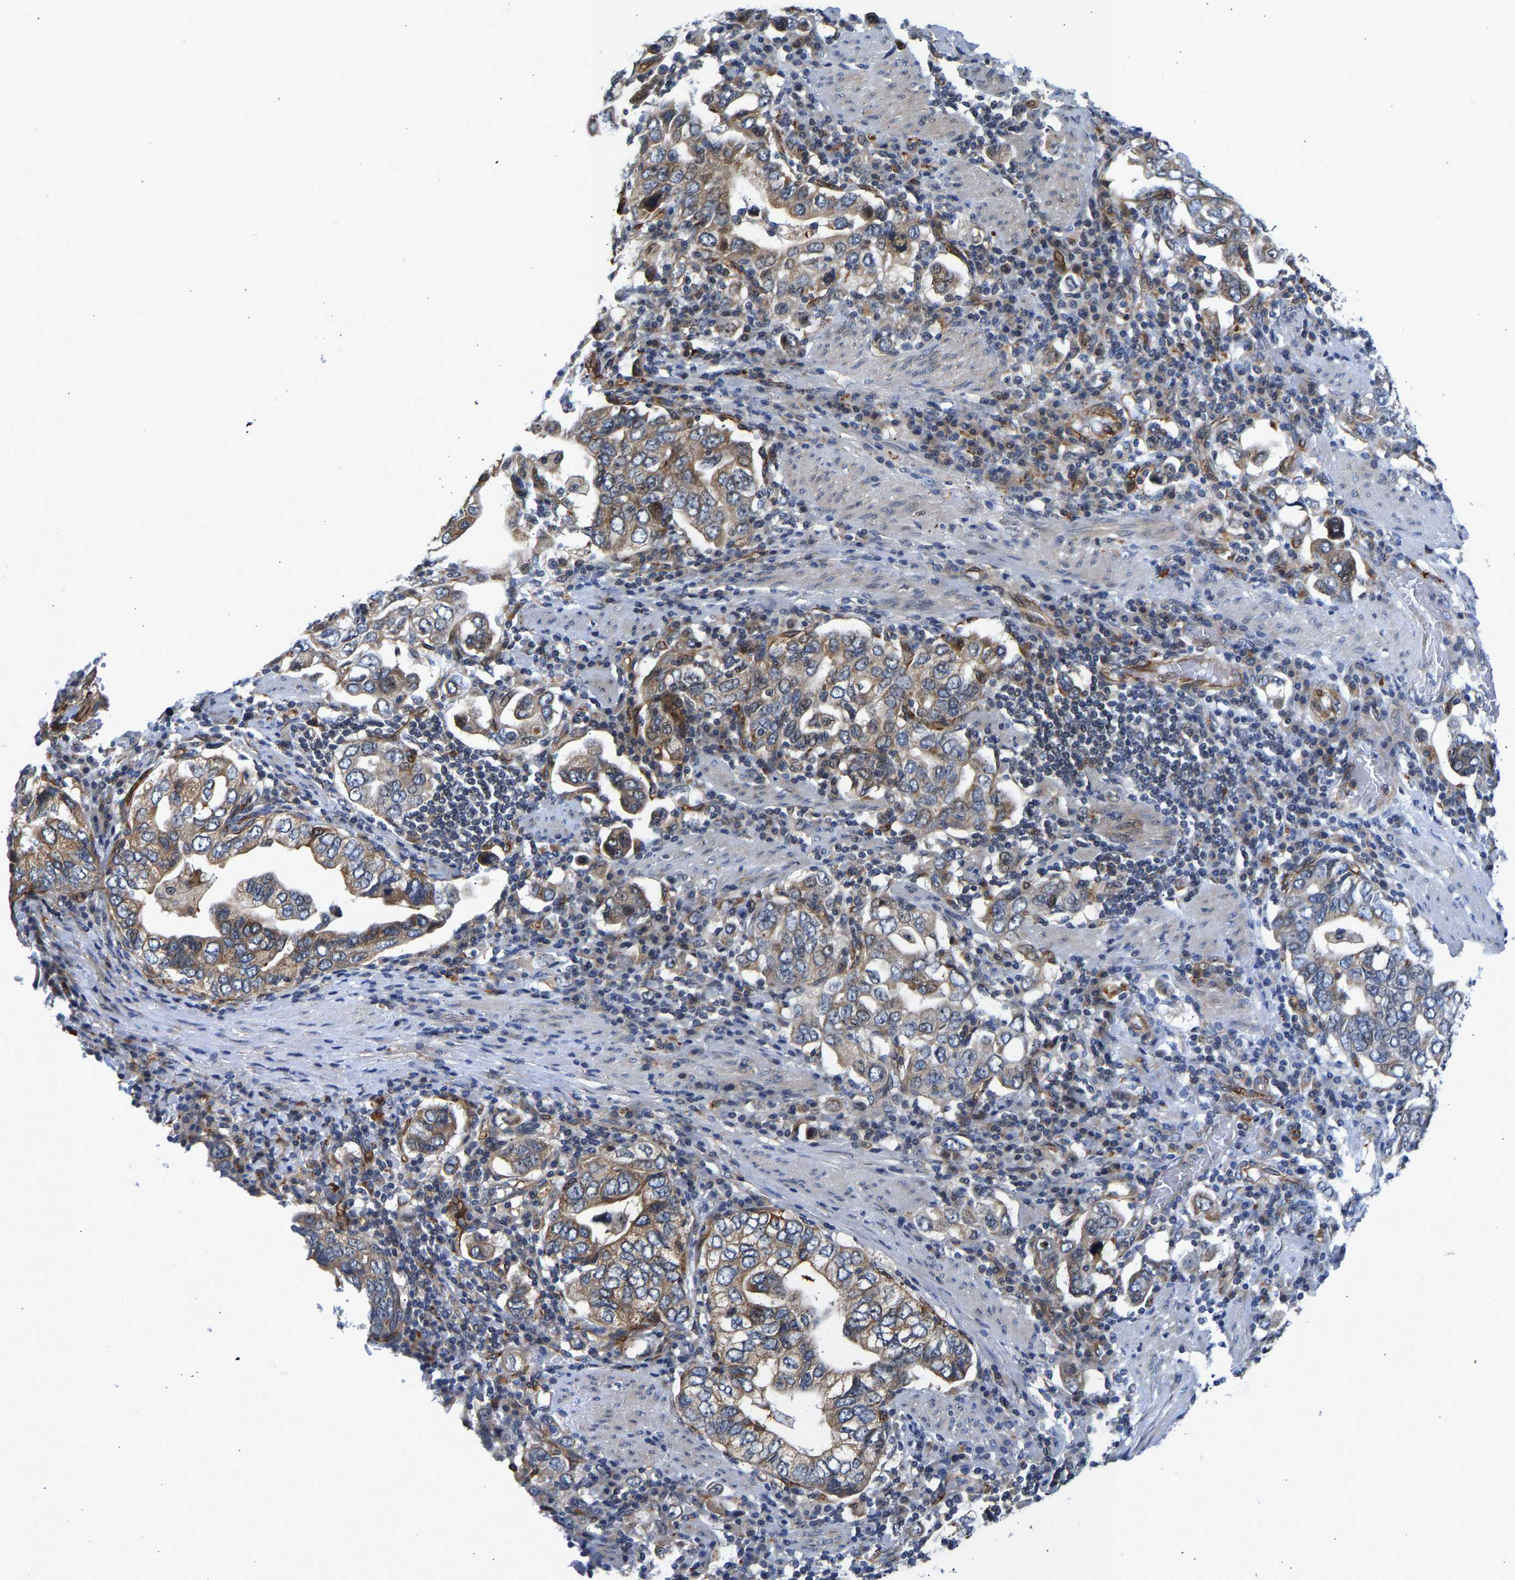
{"staining": {"intensity": "weak", "quantity": ">75%", "location": "cytoplasmic/membranous"}, "tissue": "stomach cancer", "cell_type": "Tumor cells", "image_type": "cancer", "snomed": [{"axis": "morphology", "description": "Adenocarcinoma, NOS"}, {"axis": "topography", "description": "Stomach, upper"}], "caption": "An image of human stomach adenocarcinoma stained for a protein reveals weak cytoplasmic/membranous brown staining in tumor cells.", "gene": "RESF1", "patient": {"sex": "male", "age": 62}}